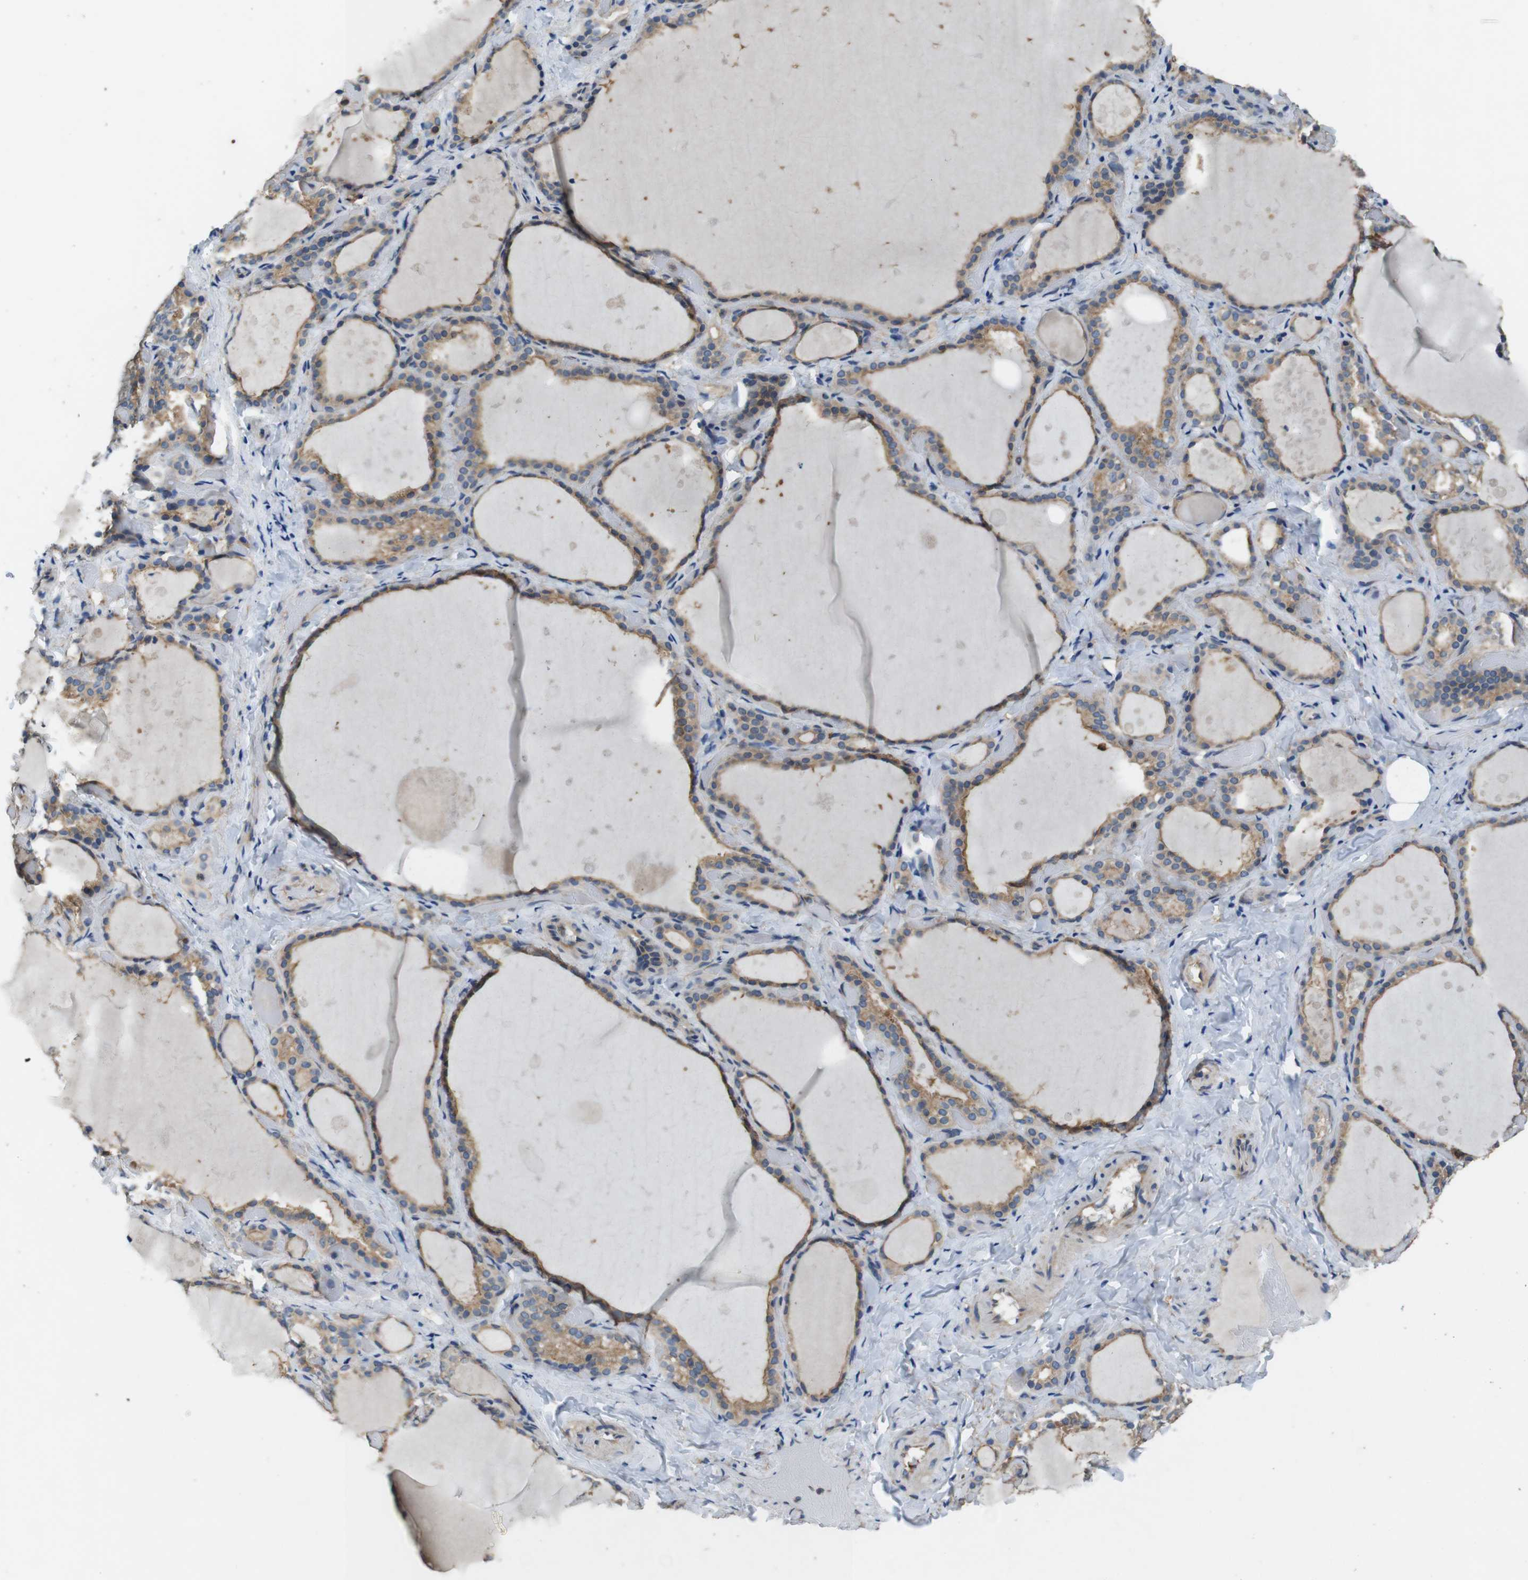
{"staining": {"intensity": "moderate", "quantity": ">75%", "location": "cytoplasmic/membranous"}, "tissue": "thyroid gland", "cell_type": "Glandular cells", "image_type": "normal", "snomed": [{"axis": "morphology", "description": "Normal tissue, NOS"}, {"axis": "topography", "description": "Thyroid gland"}], "caption": "Immunohistochemical staining of unremarkable human thyroid gland demonstrates moderate cytoplasmic/membranous protein positivity in about >75% of glandular cells. (DAB = brown stain, brightfield microscopy at high magnification).", "gene": "DCTN1", "patient": {"sex": "female", "age": 44}}